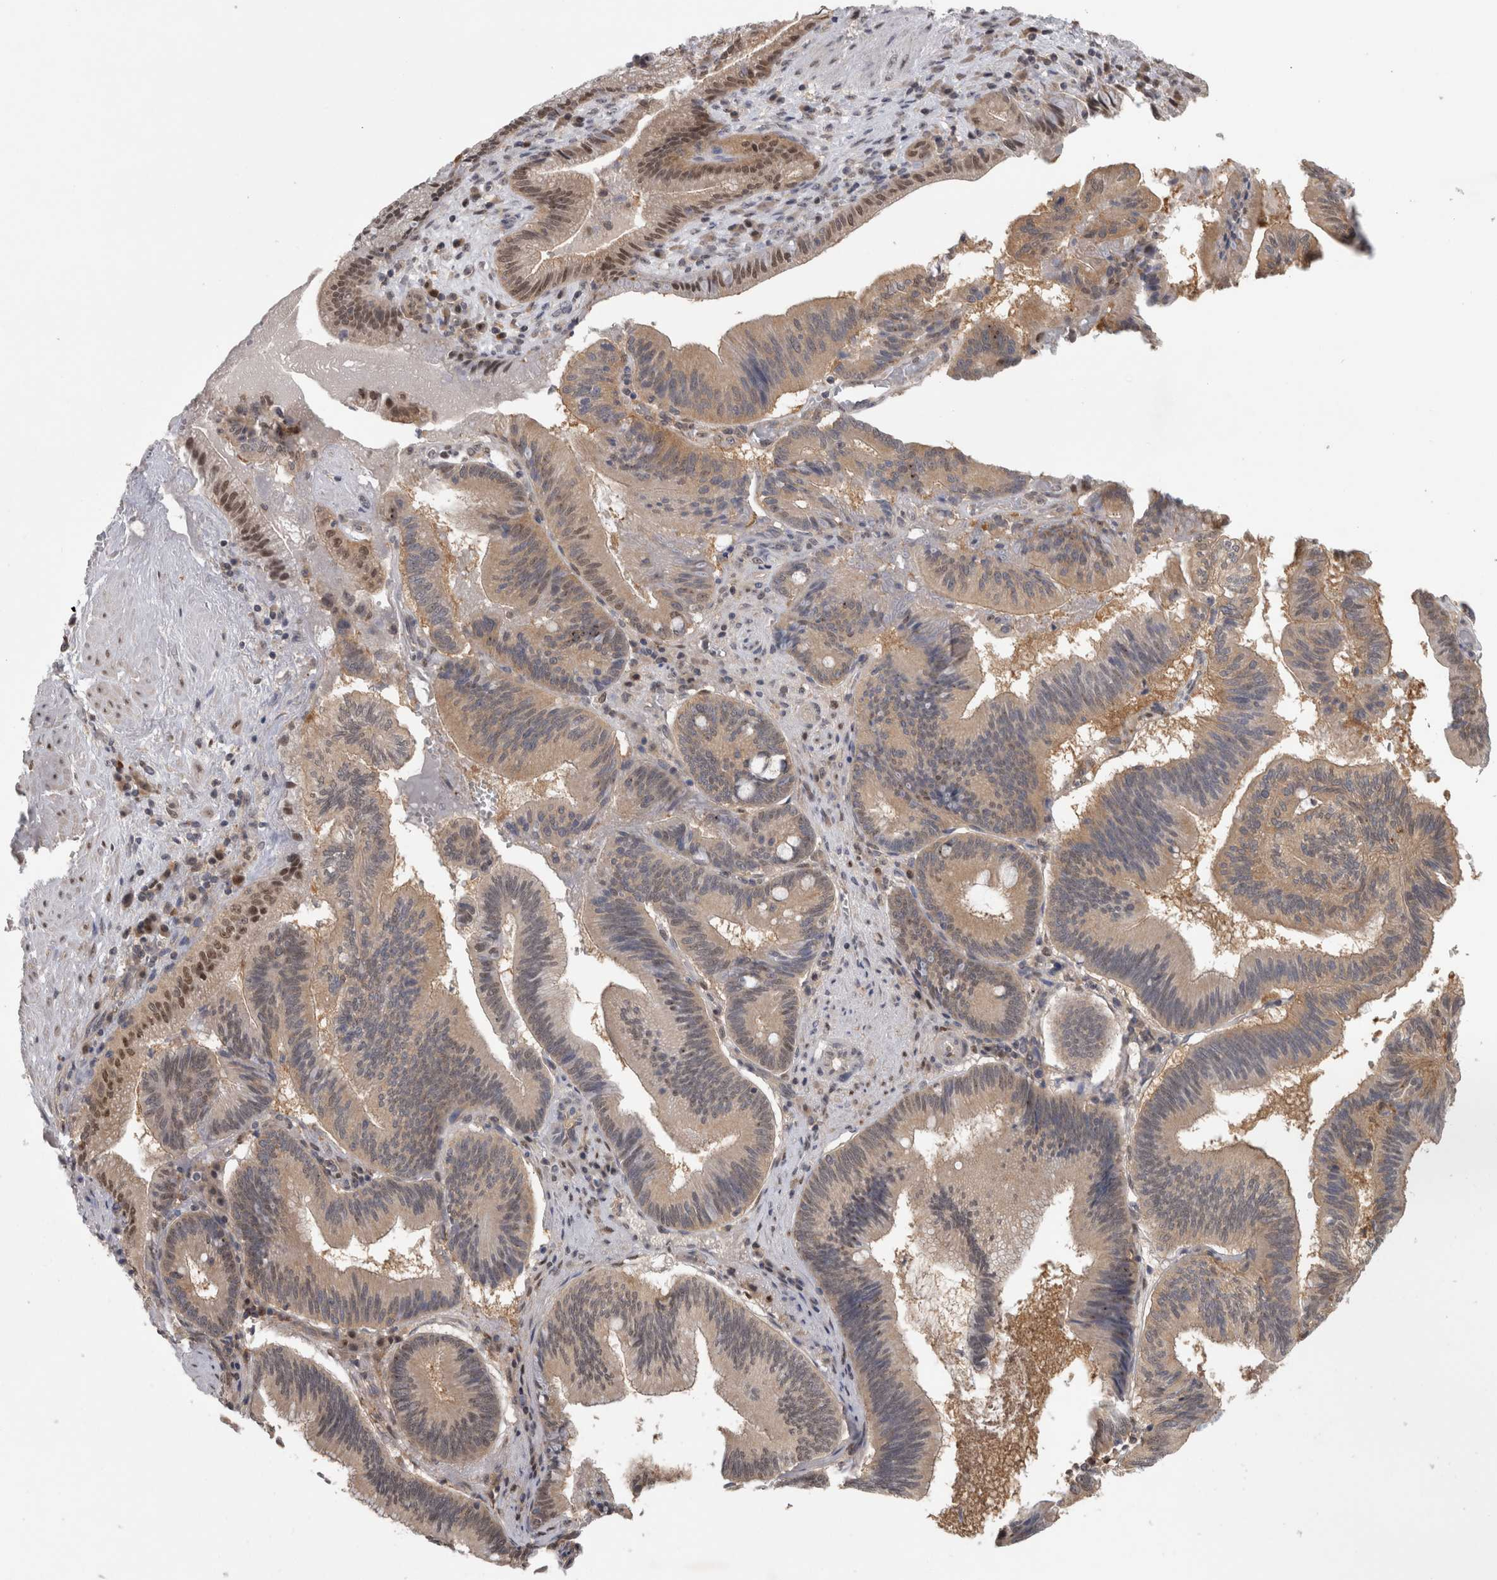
{"staining": {"intensity": "moderate", "quantity": "25%-75%", "location": "cytoplasmic/membranous,nuclear"}, "tissue": "pancreatic cancer", "cell_type": "Tumor cells", "image_type": "cancer", "snomed": [{"axis": "morphology", "description": "Adenocarcinoma, NOS"}, {"axis": "topography", "description": "Pancreas"}], "caption": "IHC staining of pancreatic cancer, which demonstrates medium levels of moderate cytoplasmic/membranous and nuclear expression in approximately 25%-75% of tumor cells indicating moderate cytoplasmic/membranous and nuclear protein positivity. The staining was performed using DAB (brown) for protein detection and nuclei were counterstained in hematoxylin (blue).", "gene": "PIGP", "patient": {"sex": "male", "age": 82}}